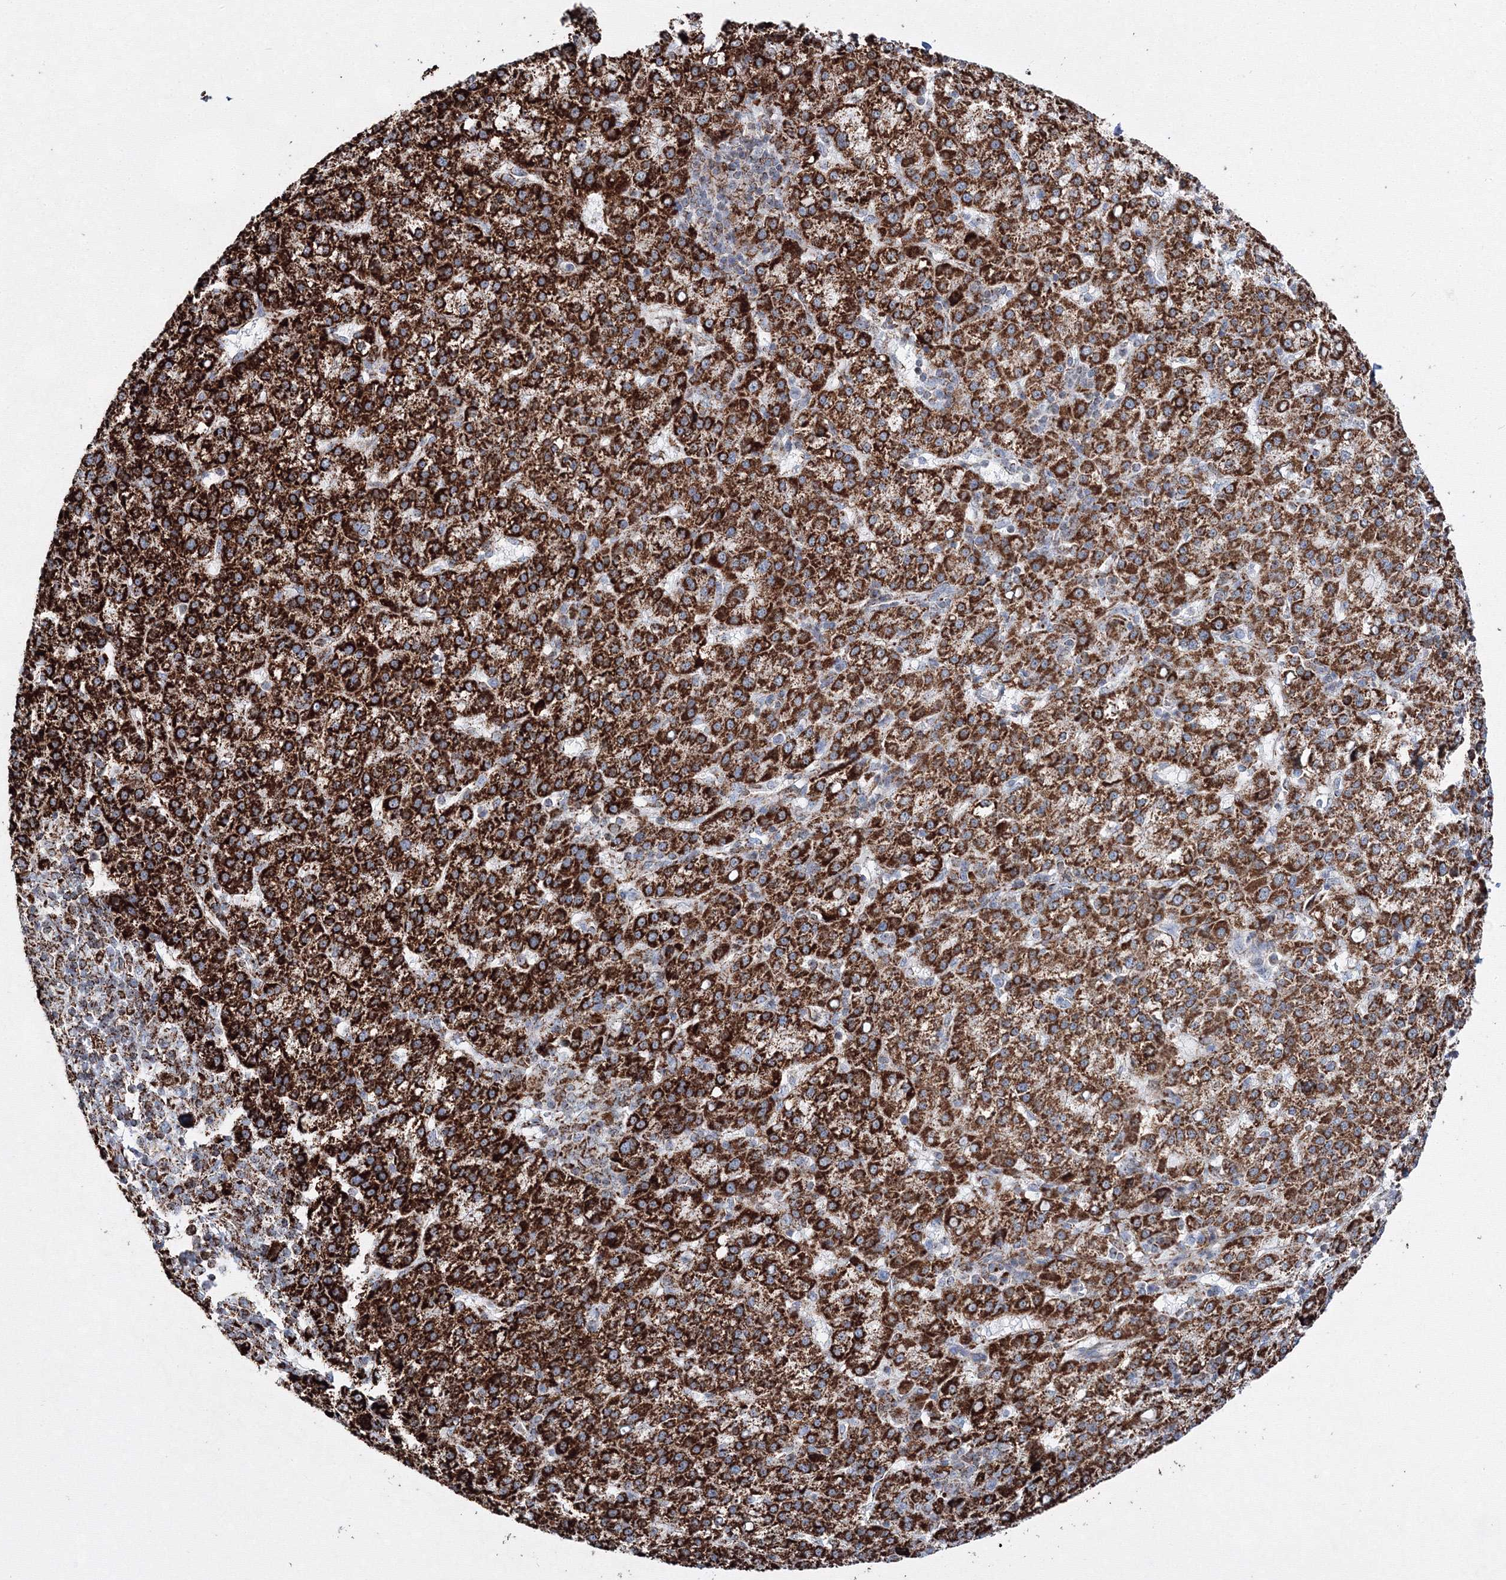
{"staining": {"intensity": "strong", "quantity": ">75%", "location": "cytoplasmic/membranous"}, "tissue": "liver cancer", "cell_type": "Tumor cells", "image_type": "cancer", "snomed": [{"axis": "morphology", "description": "Carcinoma, Hepatocellular, NOS"}, {"axis": "topography", "description": "Liver"}], "caption": "Immunohistochemical staining of human liver hepatocellular carcinoma shows strong cytoplasmic/membranous protein expression in about >75% of tumor cells. (brown staining indicates protein expression, while blue staining denotes nuclei).", "gene": "HADHB", "patient": {"sex": "female", "age": 58}}